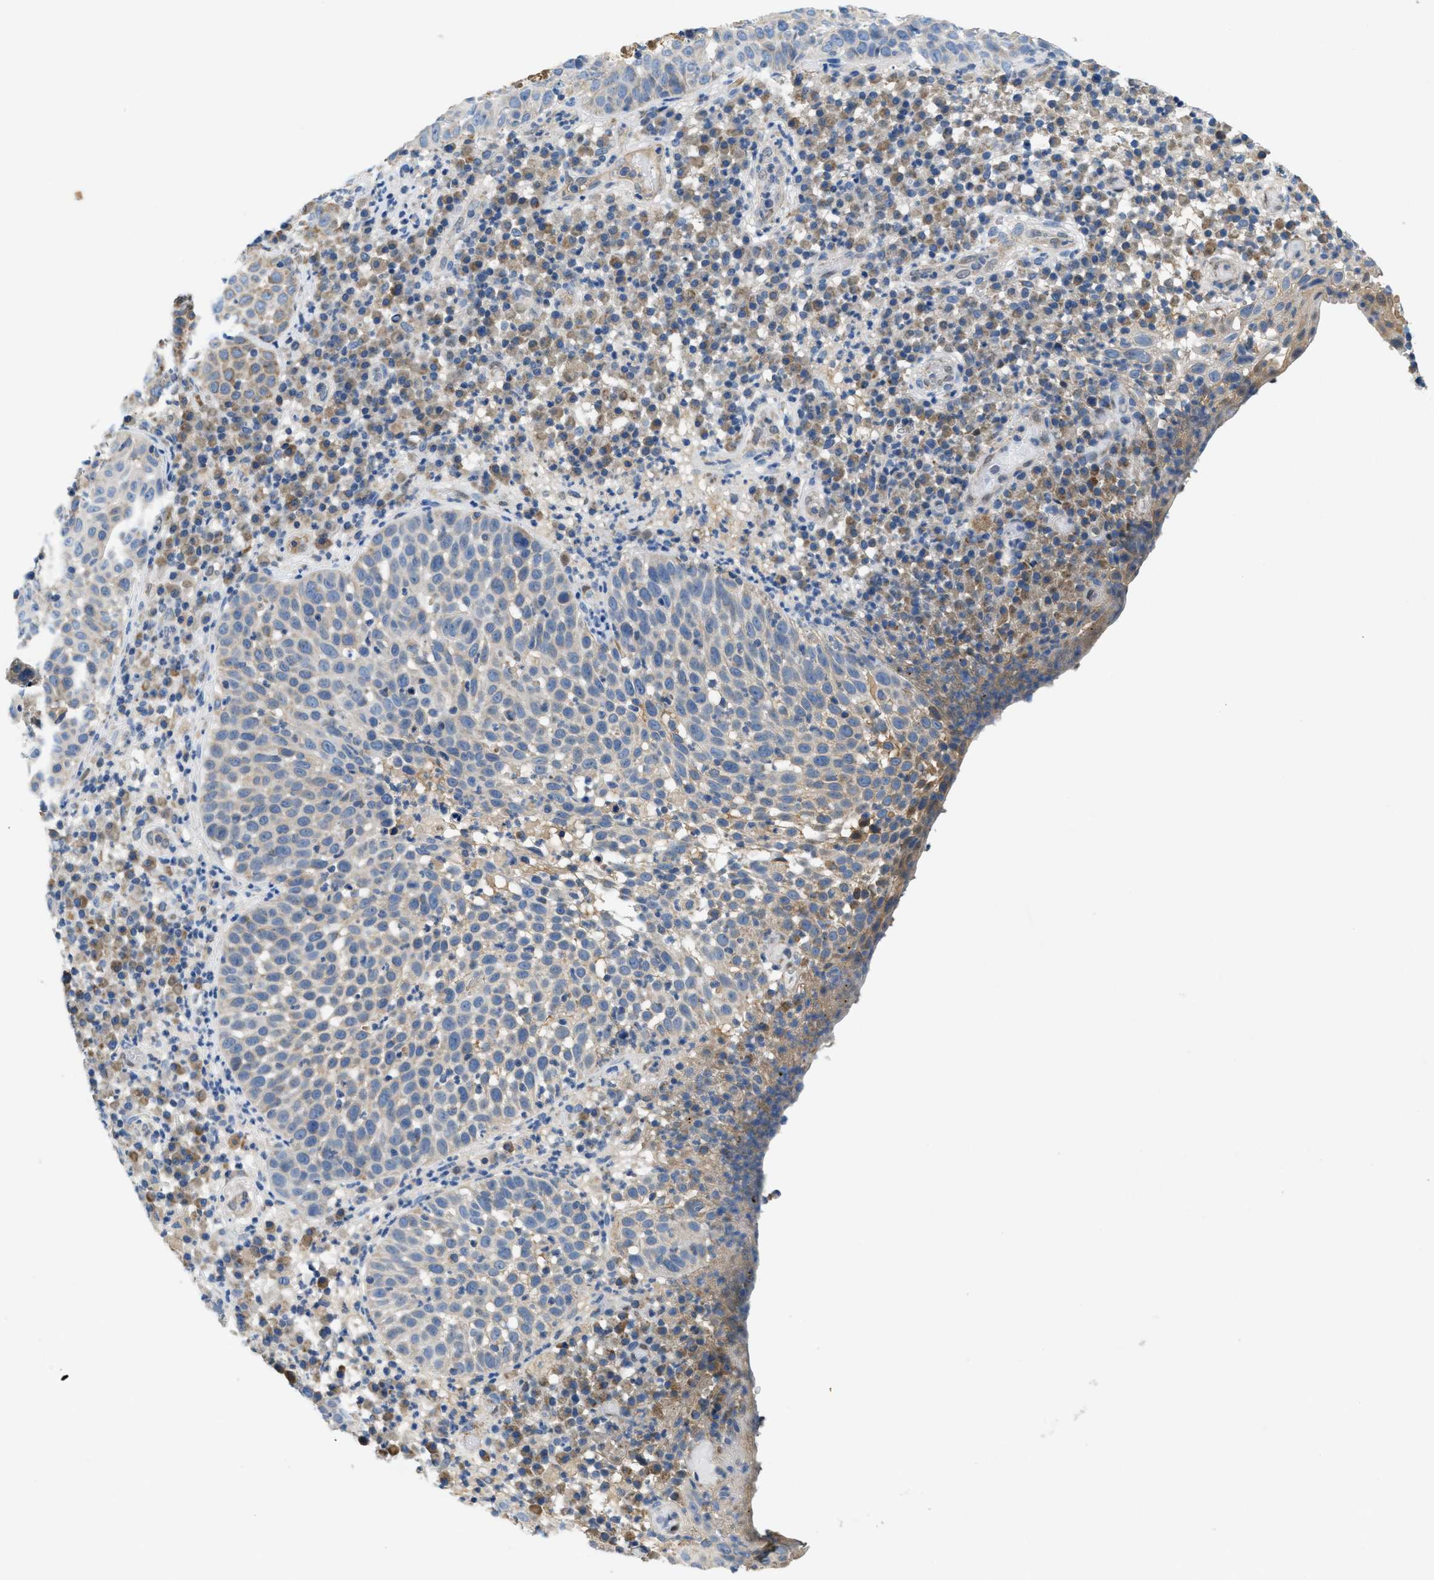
{"staining": {"intensity": "weak", "quantity": "<25%", "location": "cytoplasmic/membranous"}, "tissue": "skin cancer", "cell_type": "Tumor cells", "image_type": "cancer", "snomed": [{"axis": "morphology", "description": "Squamous cell carcinoma in situ, NOS"}, {"axis": "morphology", "description": "Squamous cell carcinoma, NOS"}, {"axis": "topography", "description": "Skin"}], "caption": "A micrograph of human skin cancer is negative for staining in tumor cells.", "gene": "PNKD", "patient": {"sex": "male", "age": 93}}